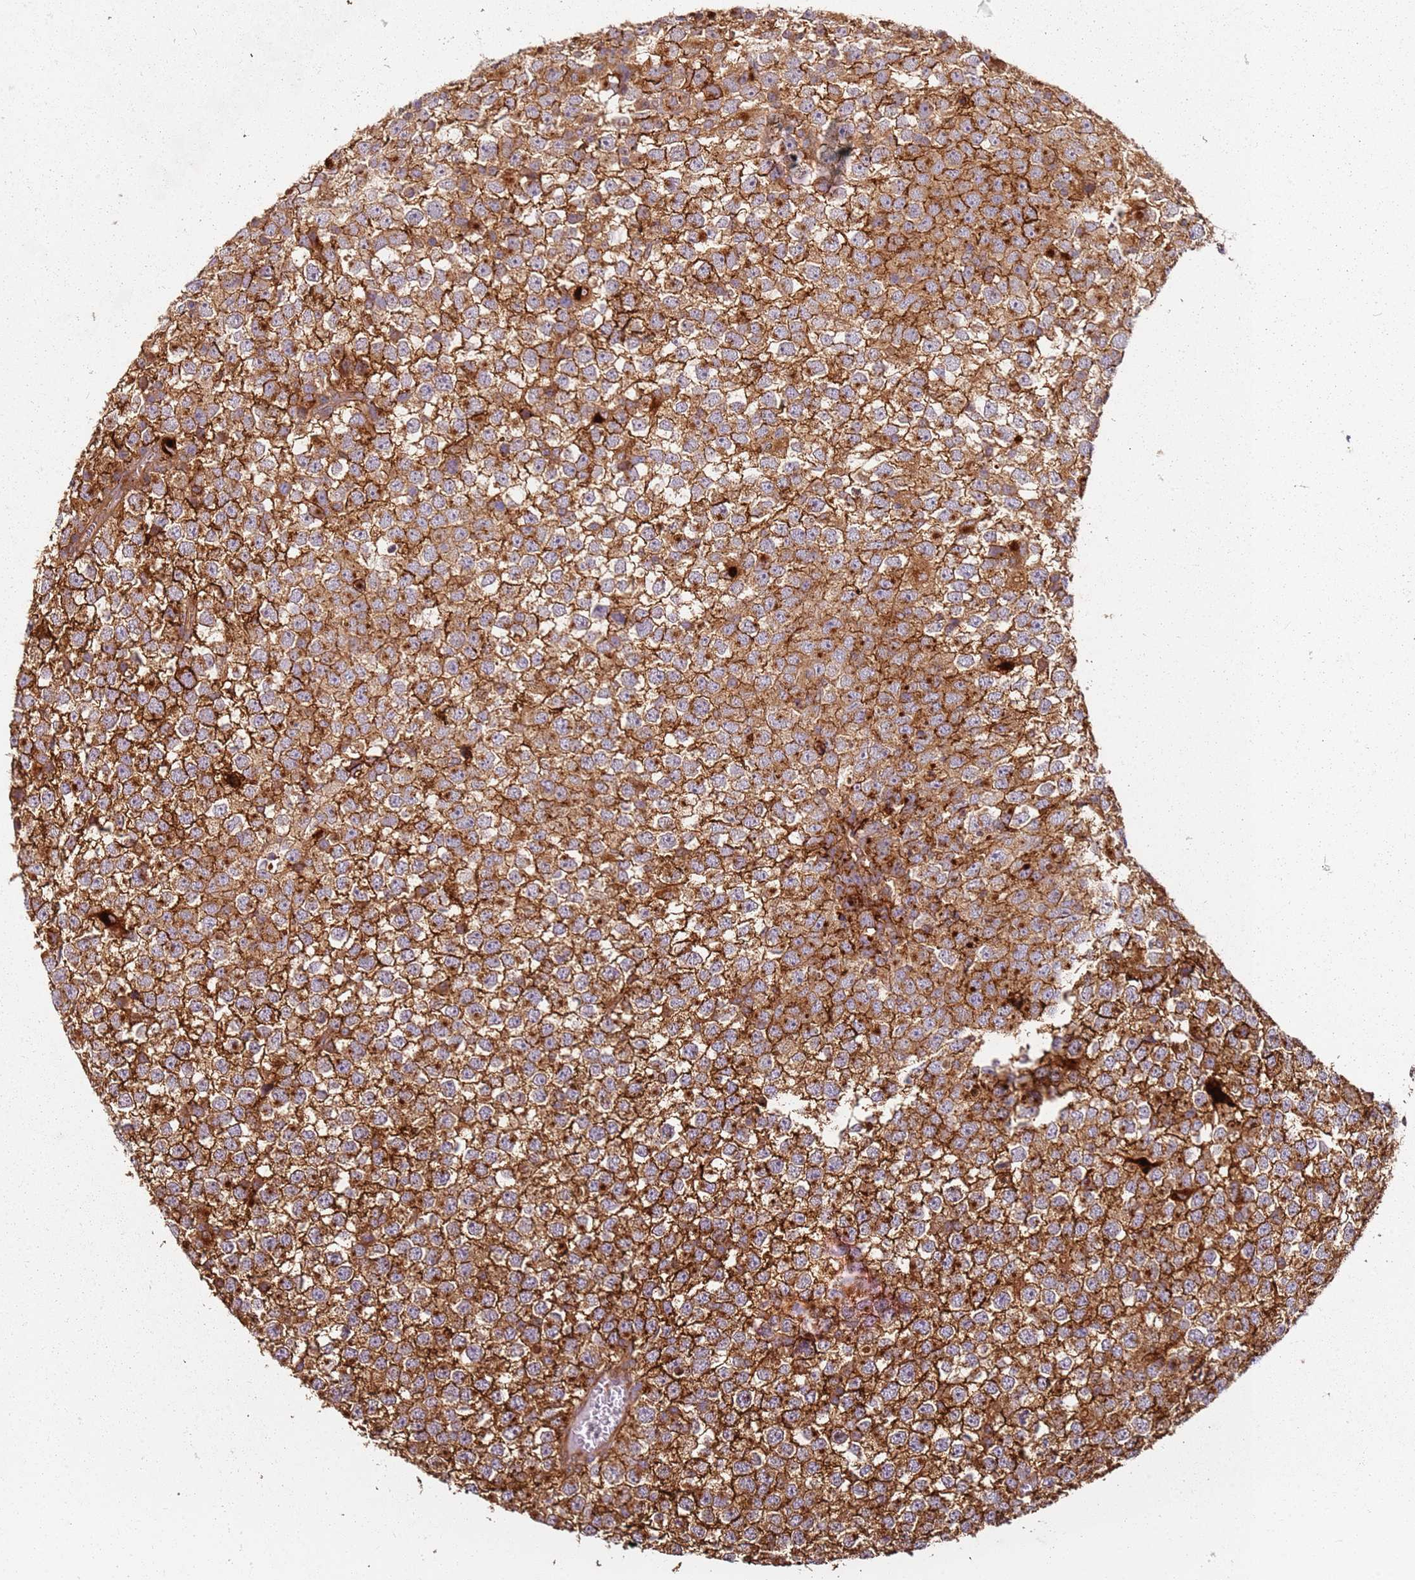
{"staining": {"intensity": "moderate", "quantity": ">75%", "location": "cytoplasmic/membranous"}, "tissue": "testis cancer", "cell_type": "Tumor cells", "image_type": "cancer", "snomed": [{"axis": "morphology", "description": "Seminoma, NOS"}, {"axis": "topography", "description": "Testis"}], "caption": "High-magnification brightfield microscopy of testis seminoma stained with DAB (3,3'-diaminobenzidine) (brown) and counterstained with hematoxylin (blue). tumor cells exhibit moderate cytoplasmic/membranous staining is seen in approximately>75% of cells. (IHC, brightfield microscopy, high magnification).", "gene": "SCGB2B2", "patient": {"sex": "male", "age": 65}}